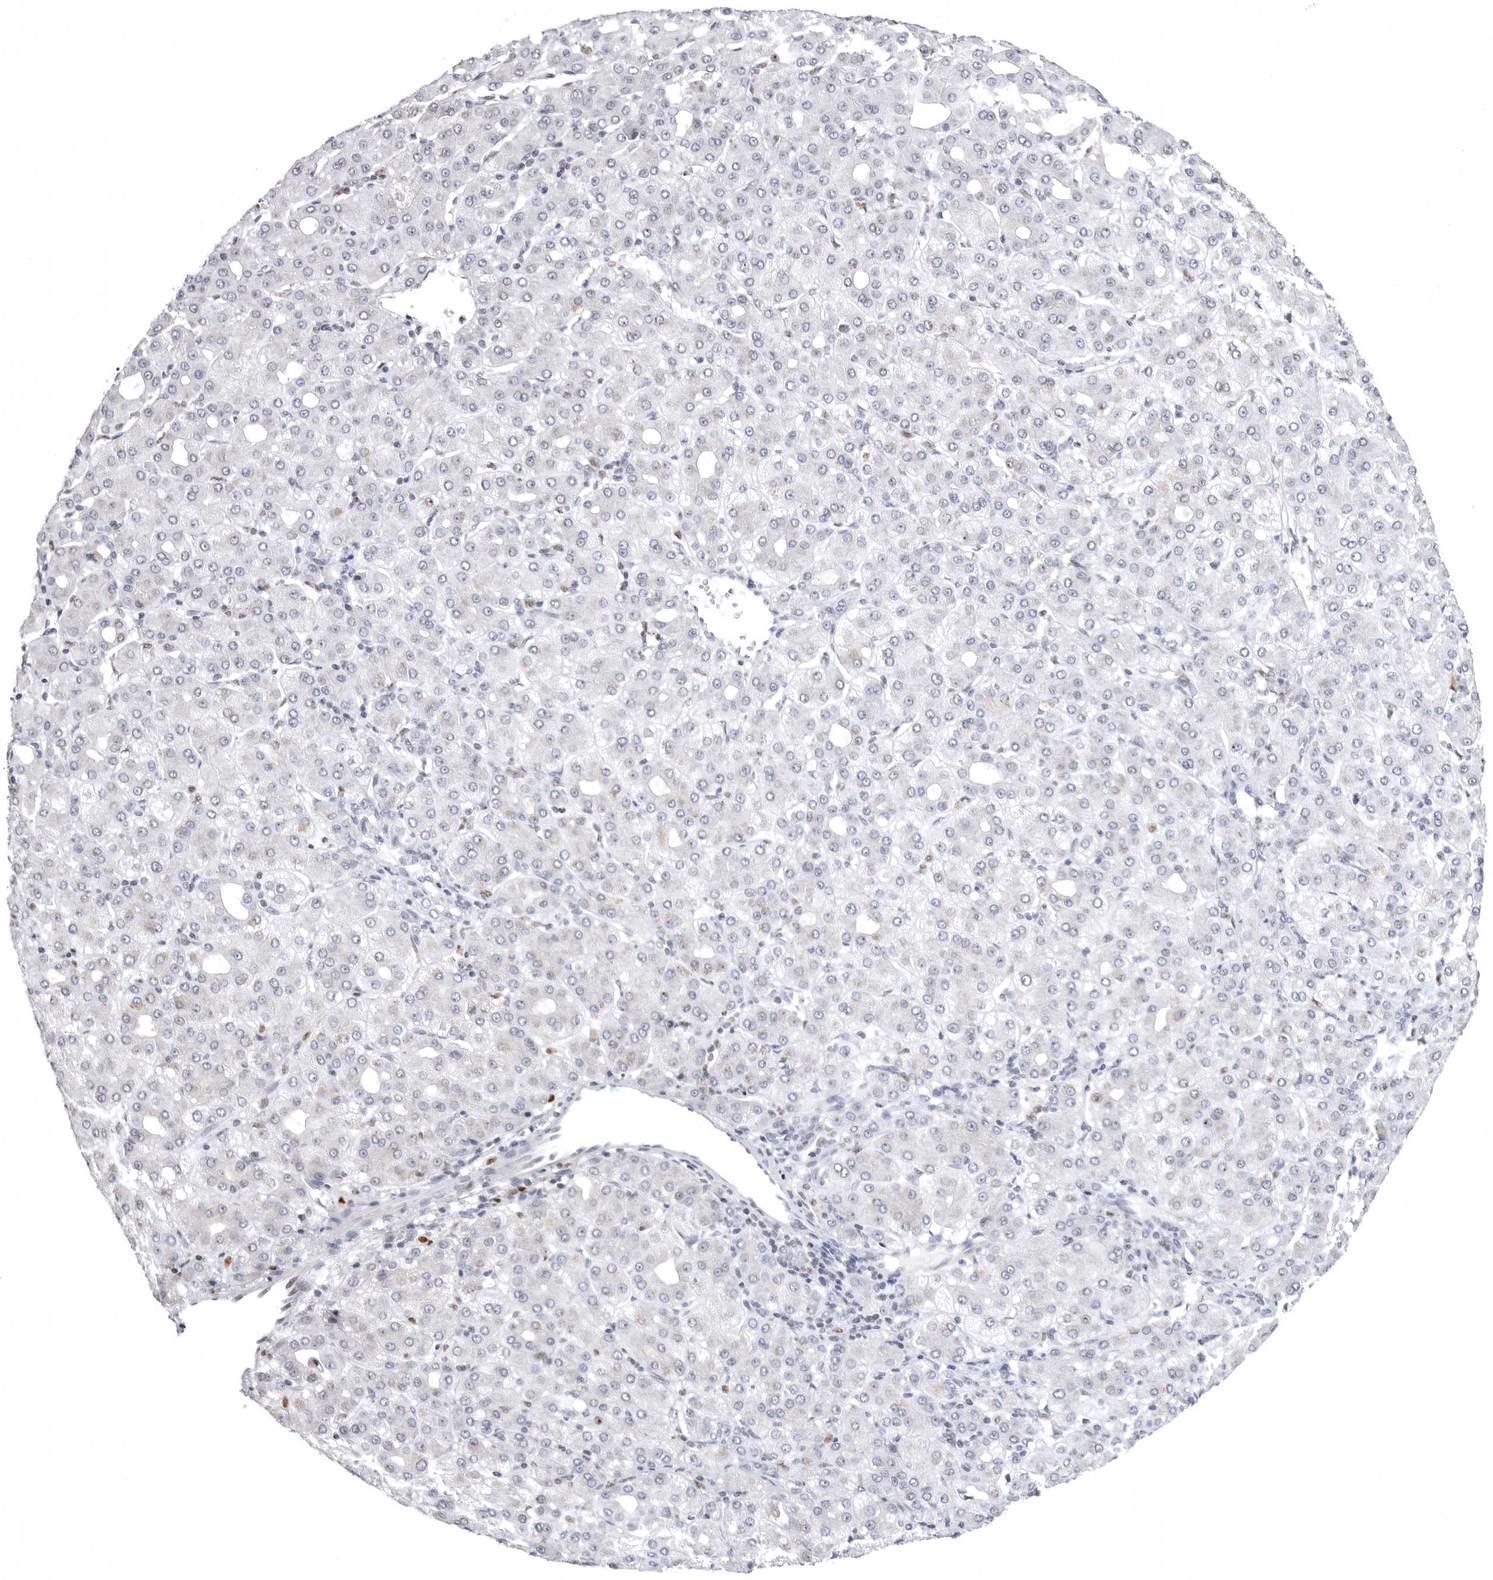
{"staining": {"intensity": "negative", "quantity": "none", "location": "none"}, "tissue": "liver cancer", "cell_type": "Tumor cells", "image_type": "cancer", "snomed": [{"axis": "morphology", "description": "Carcinoma, Hepatocellular, NOS"}, {"axis": "topography", "description": "Liver"}], "caption": "This is an immunohistochemistry (IHC) image of human liver cancer (hepatocellular carcinoma). There is no staining in tumor cells.", "gene": "PTK2B", "patient": {"sex": "male", "age": 65}}